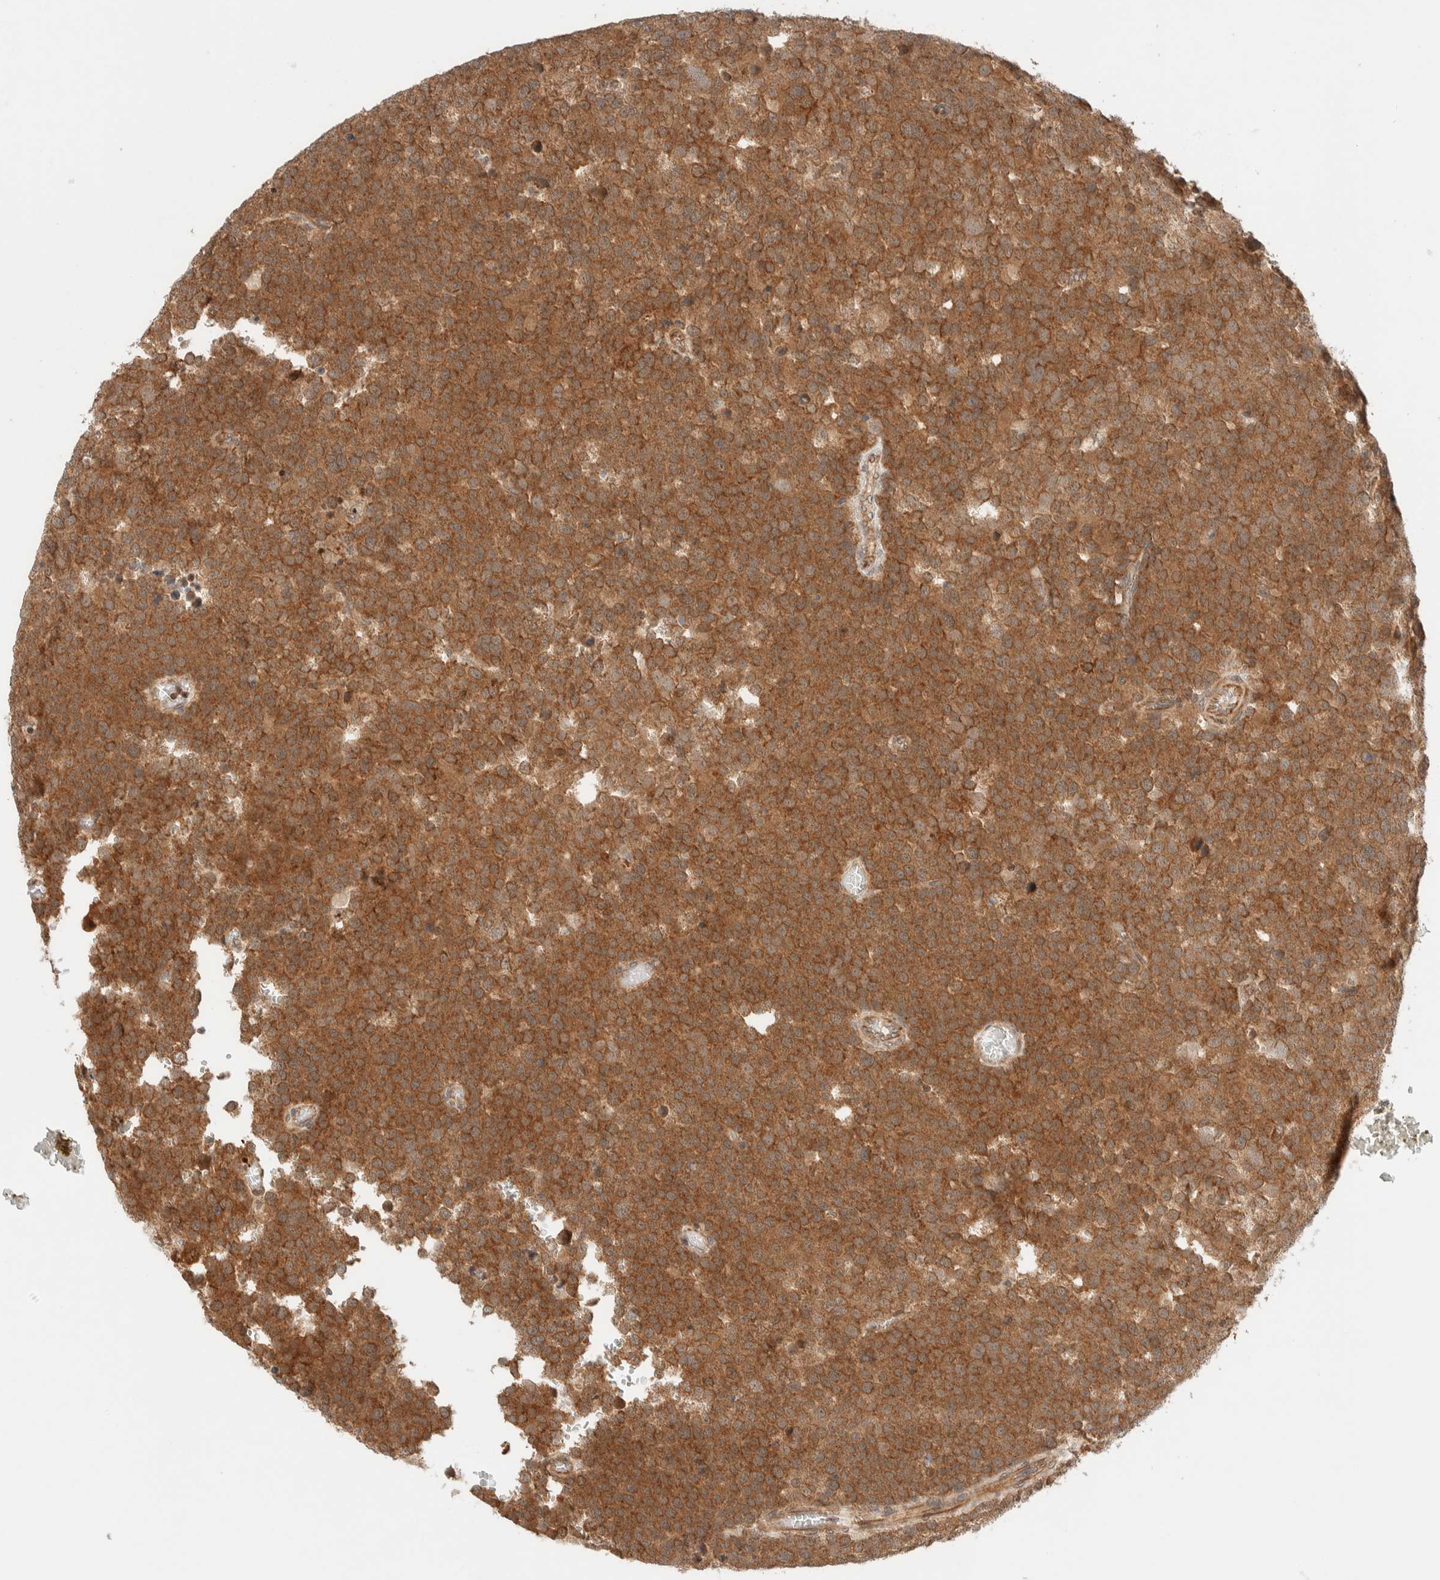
{"staining": {"intensity": "moderate", "quantity": ">75%", "location": "cytoplasmic/membranous"}, "tissue": "testis cancer", "cell_type": "Tumor cells", "image_type": "cancer", "snomed": [{"axis": "morphology", "description": "Seminoma, NOS"}, {"axis": "topography", "description": "Testis"}], "caption": "A micrograph showing moderate cytoplasmic/membranous positivity in about >75% of tumor cells in testis cancer (seminoma), as visualized by brown immunohistochemical staining.", "gene": "C8orf76", "patient": {"sex": "male", "age": 71}}